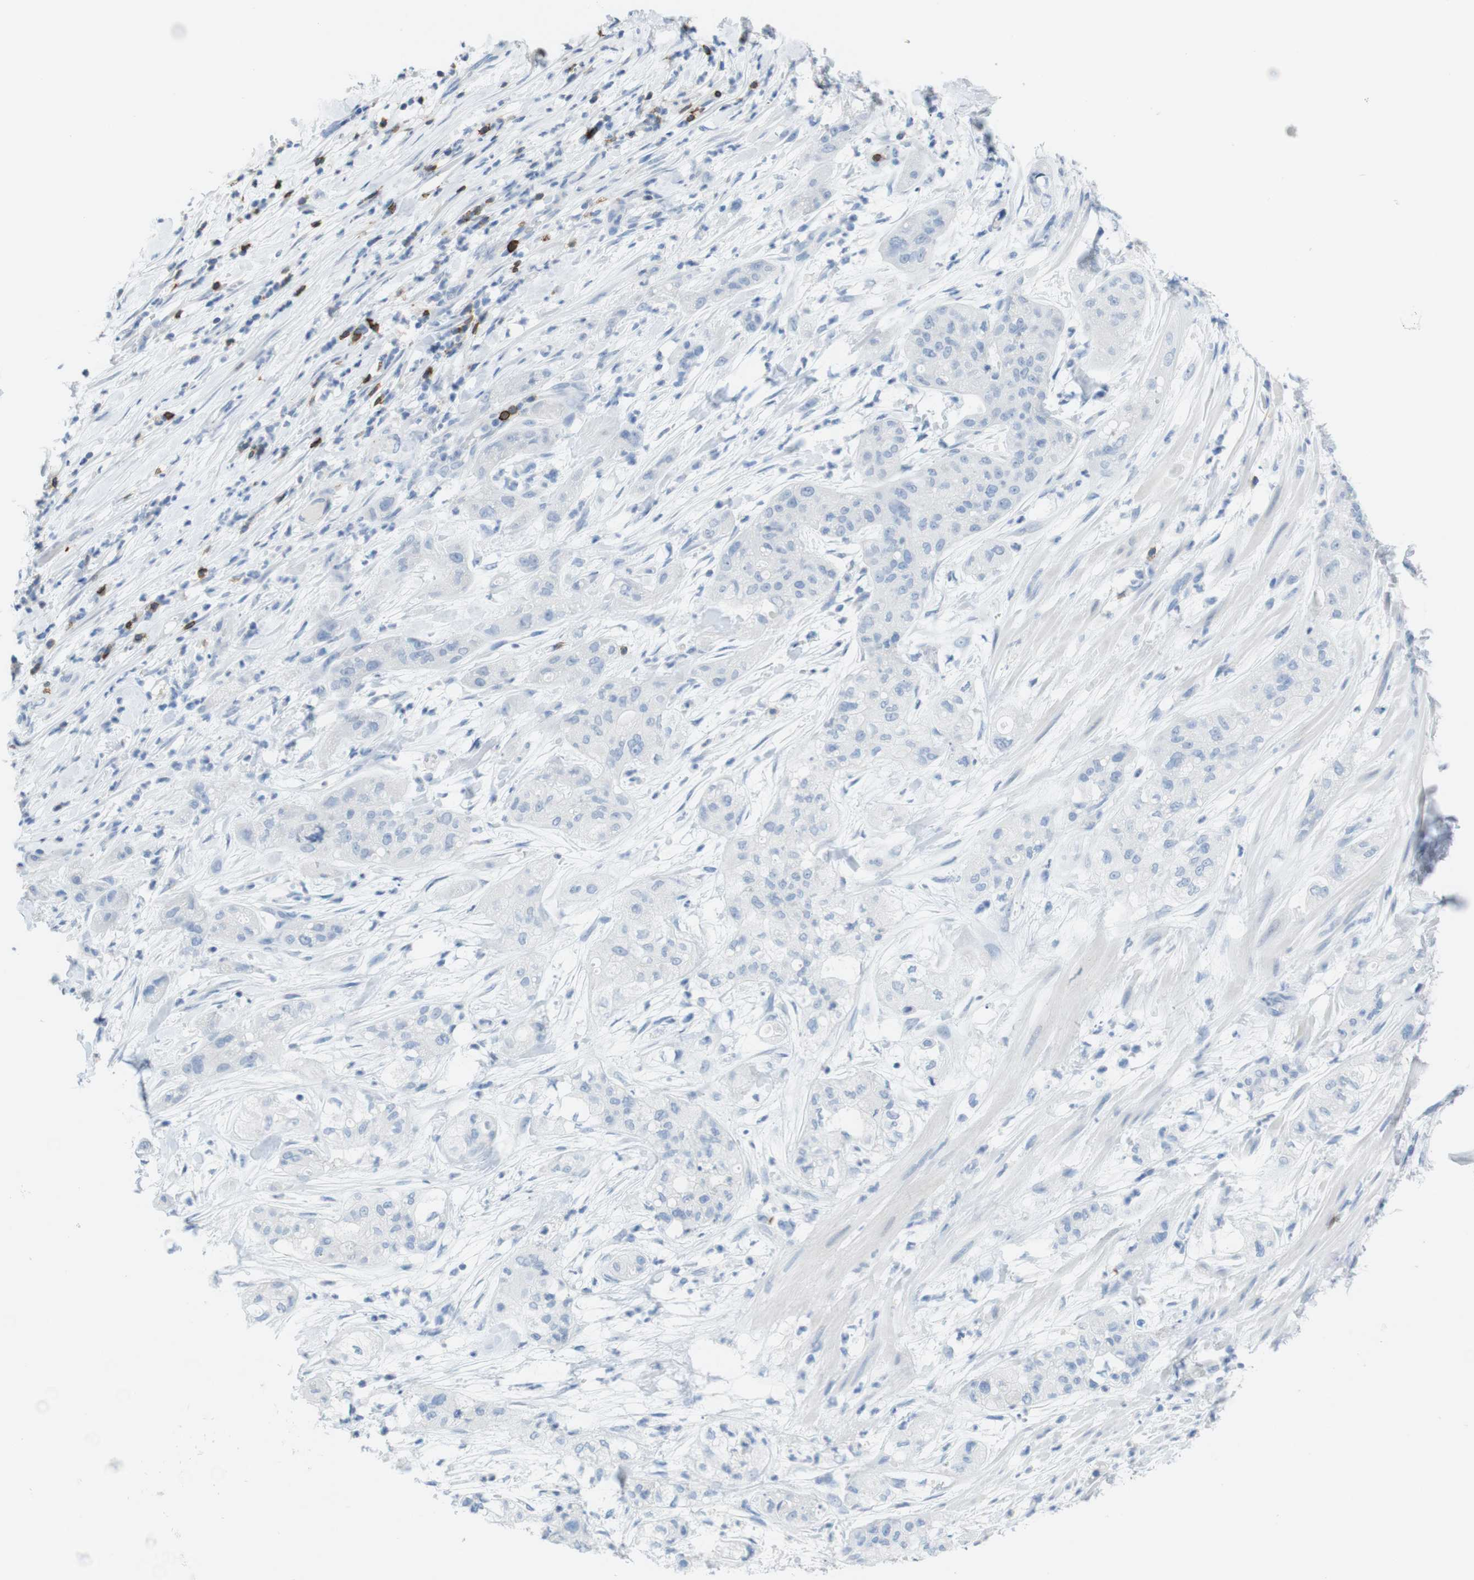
{"staining": {"intensity": "negative", "quantity": "none", "location": "none"}, "tissue": "pancreatic cancer", "cell_type": "Tumor cells", "image_type": "cancer", "snomed": [{"axis": "morphology", "description": "Adenocarcinoma, NOS"}, {"axis": "topography", "description": "Pancreas"}], "caption": "High magnification brightfield microscopy of pancreatic cancer (adenocarcinoma) stained with DAB (3,3'-diaminobenzidine) (brown) and counterstained with hematoxylin (blue): tumor cells show no significant expression. Brightfield microscopy of immunohistochemistry stained with DAB (3,3'-diaminobenzidine) (brown) and hematoxylin (blue), captured at high magnification.", "gene": "CD5", "patient": {"sex": "female", "age": 78}}